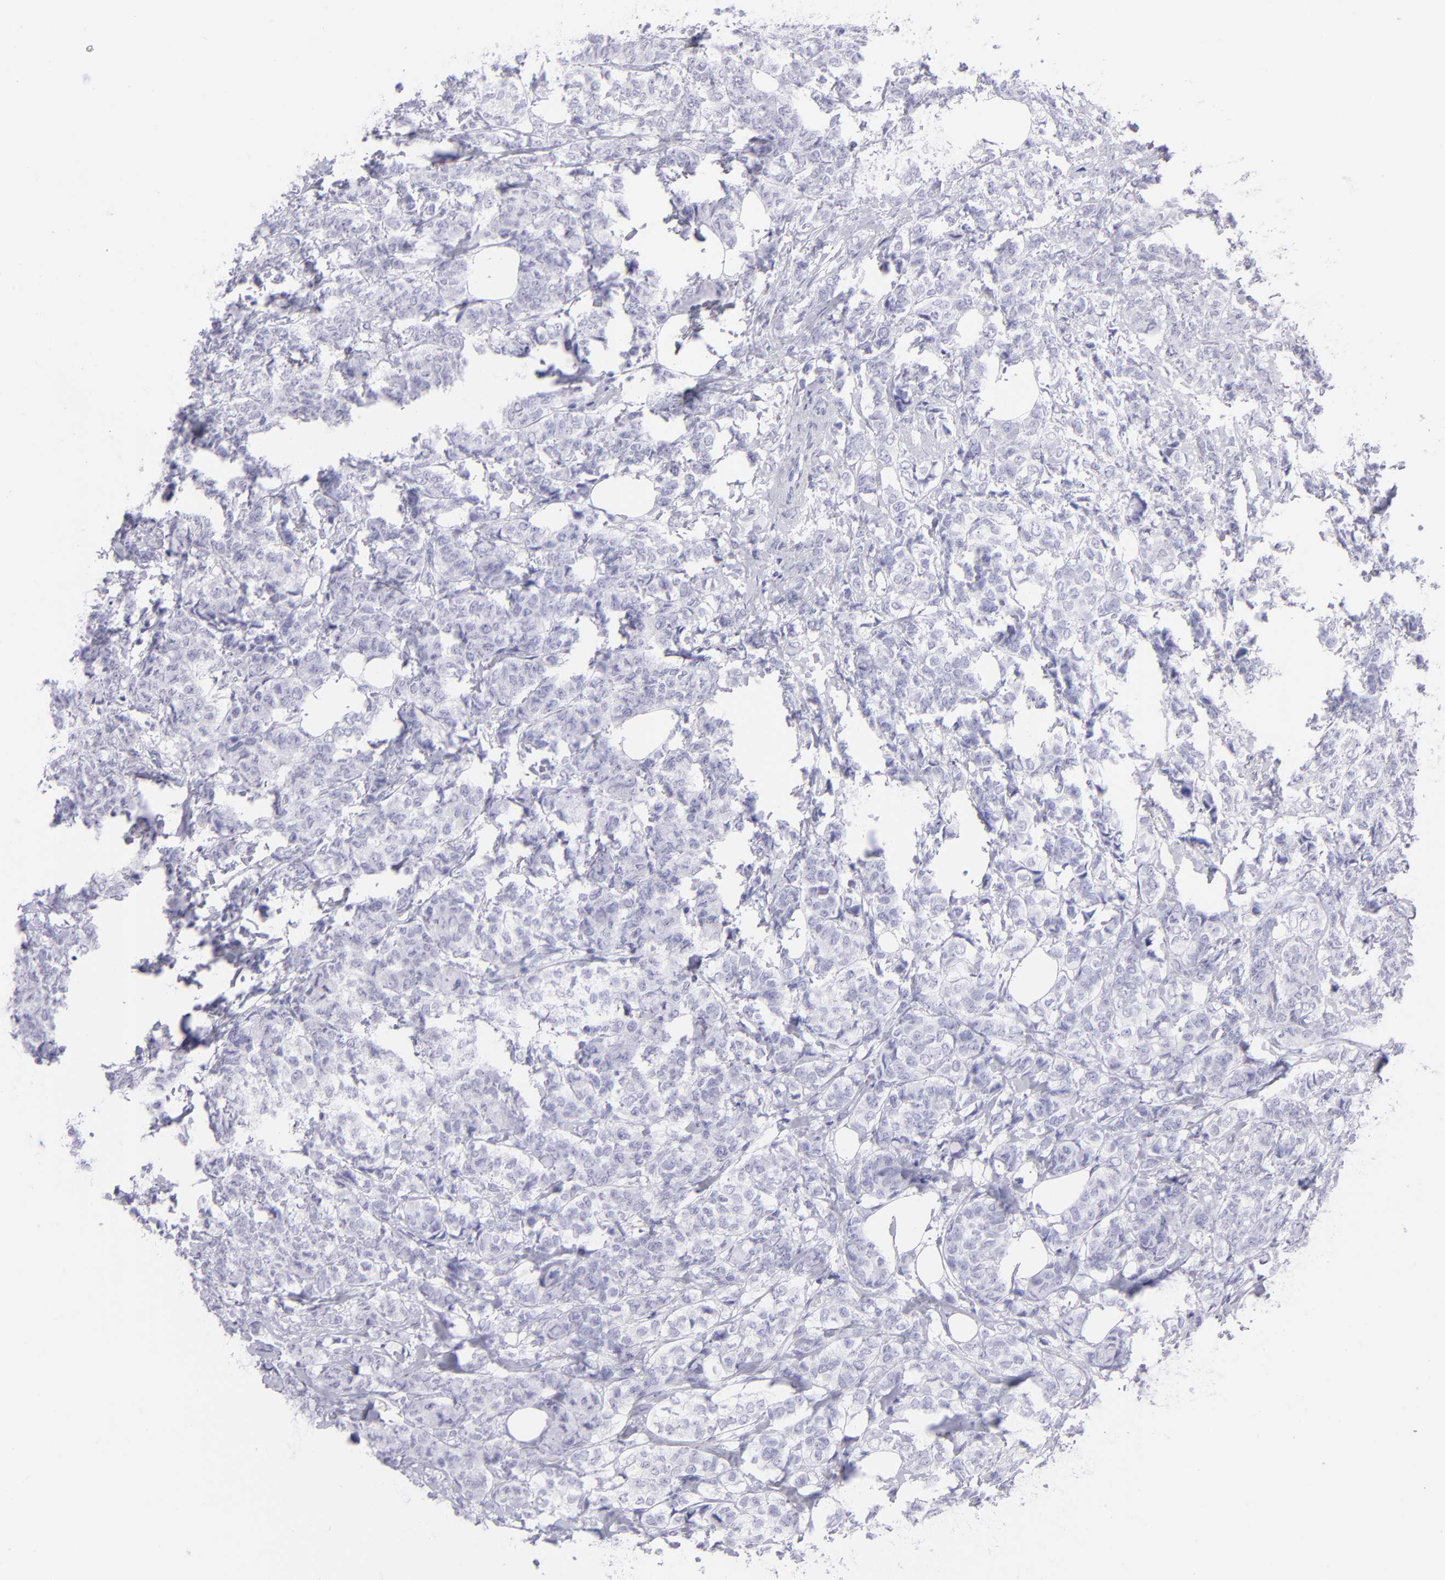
{"staining": {"intensity": "negative", "quantity": "none", "location": "none"}, "tissue": "breast cancer", "cell_type": "Tumor cells", "image_type": "cancer", "snomed": [{"axis": "morphology", "description": "Lobular carcinoma"}, {"axis": "topography", "description": "Breast"}], "caption": "Immunohistochemistry photomicrograph of human lobular carcinoma (breast) stained for a protein (brown), which demonstrates no staining in tumor cells.", "gene": "SLC1A3", "patient": {"sex": "female", "age": 60}}